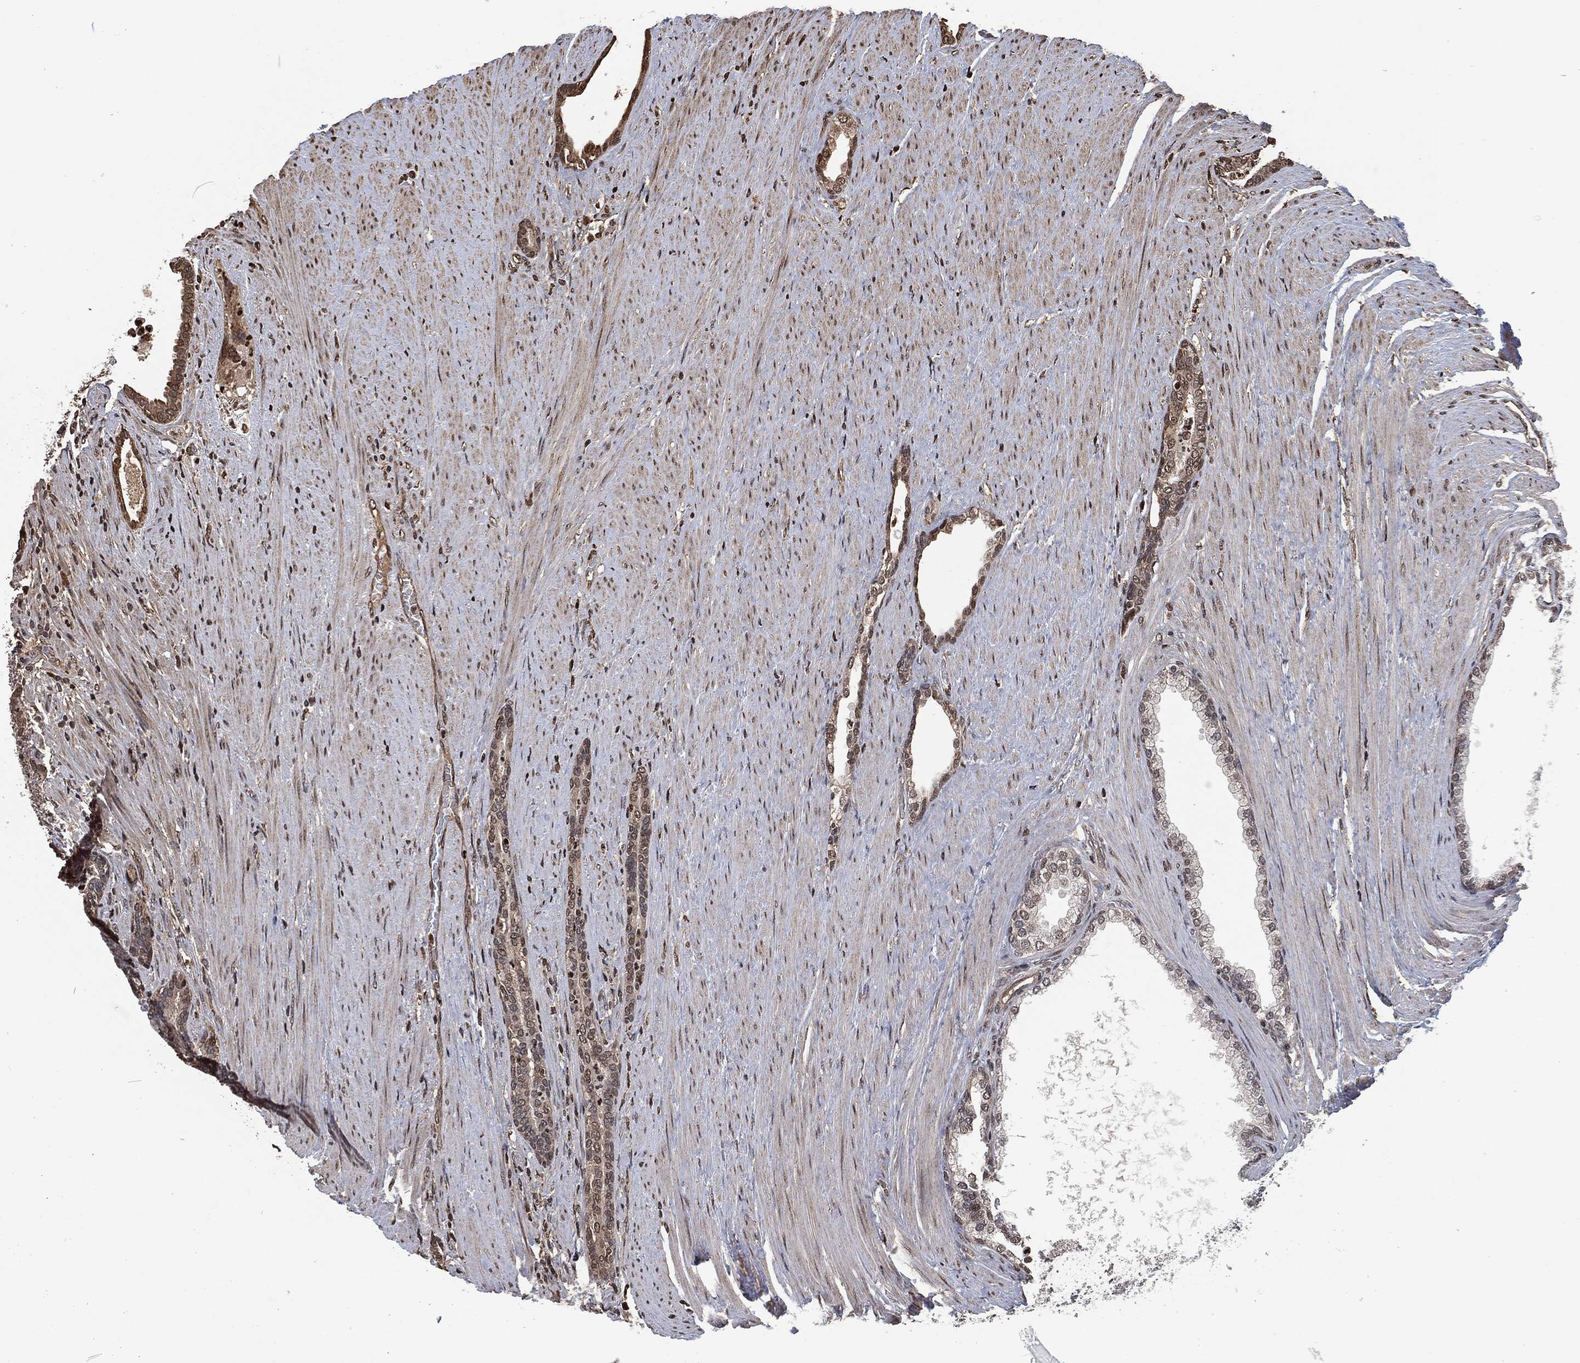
{"staining": {"intensity": "moderate", "quantity": "<25%", "location": "cytoplasmic/membranous"}, "tissue": "prostate cancer", "cell_type": "Tumor cells", "image_type": "cancer", "snomed": [{"axis": "morphology", "description": "Adenocarcinoma, Low grade"}, {"axis": "topography", "description": "Prostate"}], "caption": "Protein staining displays moderate cytoplasmic/membranous positivity in approximately <25% of tumor cells in prostate low-grade adenocarcinoma. The staining was performed using DAB to visualize the protein expression in brown, while the nuclei were stained in blue with hematoxylin (Magnification: 20x).", "gene": "SNAI1", "patient": {"sex": "male", "age": 68}}